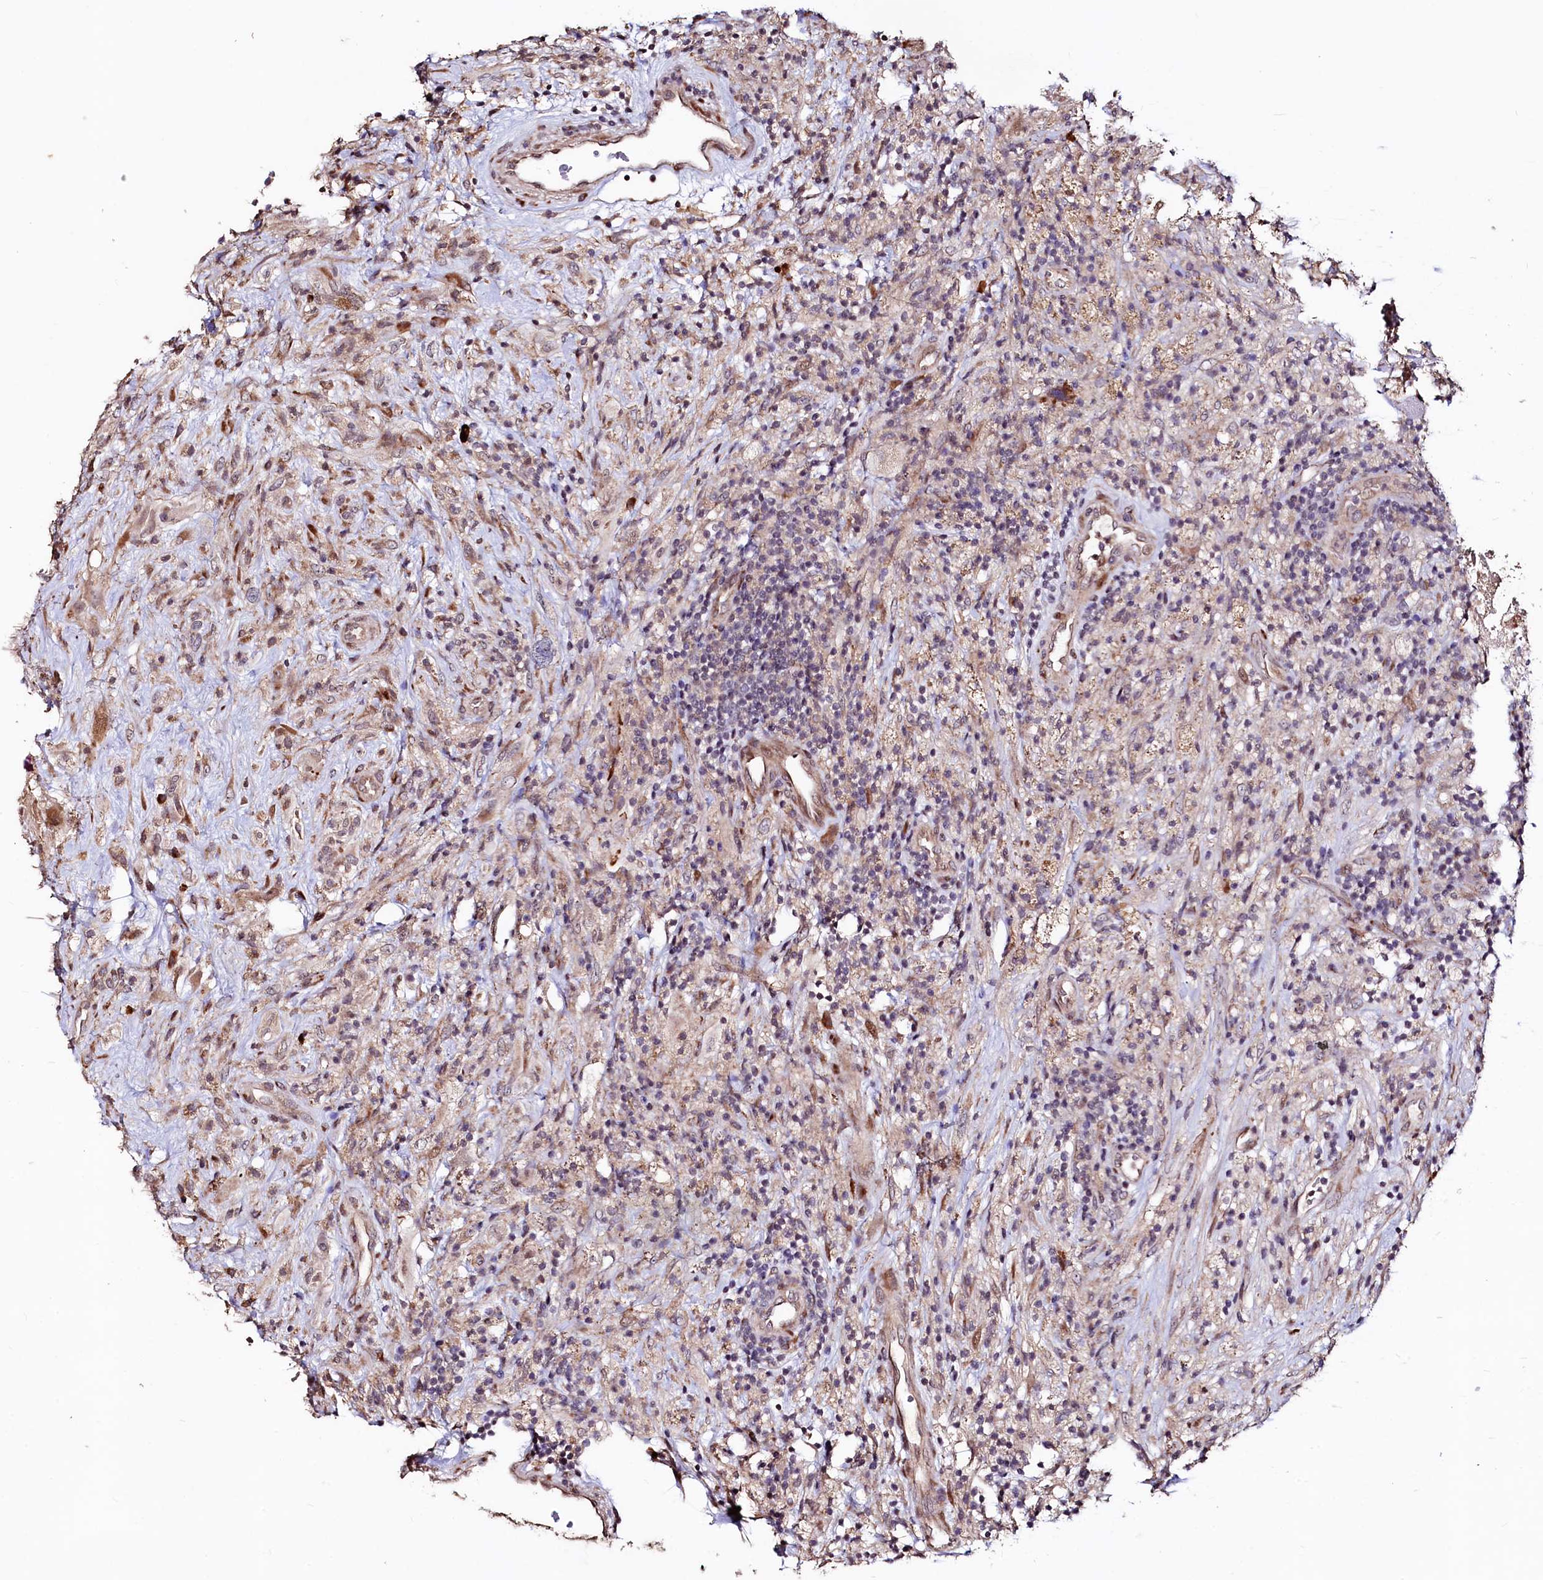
{"staining": {"intensity": "moderate", "quantity": "25%-75%", "location": "cytoplasmic/membranous"}, "tissue": "glioma", "cell_type": "Tumor cells", "image_type": "cancer", "snomed": [{"axis": "morphology", "description": "Glioma, malignant, High grade"}, {"axis": "topography", "description": "Brain"}], "caption": "Protein staining shows moderate cytoplasmic/membranous positivity in about 25%-75% of tumor cells in malignant glioma (high-grade).", "gene": "C5orf15", "patient": {"sex": "male", "age": 69}}